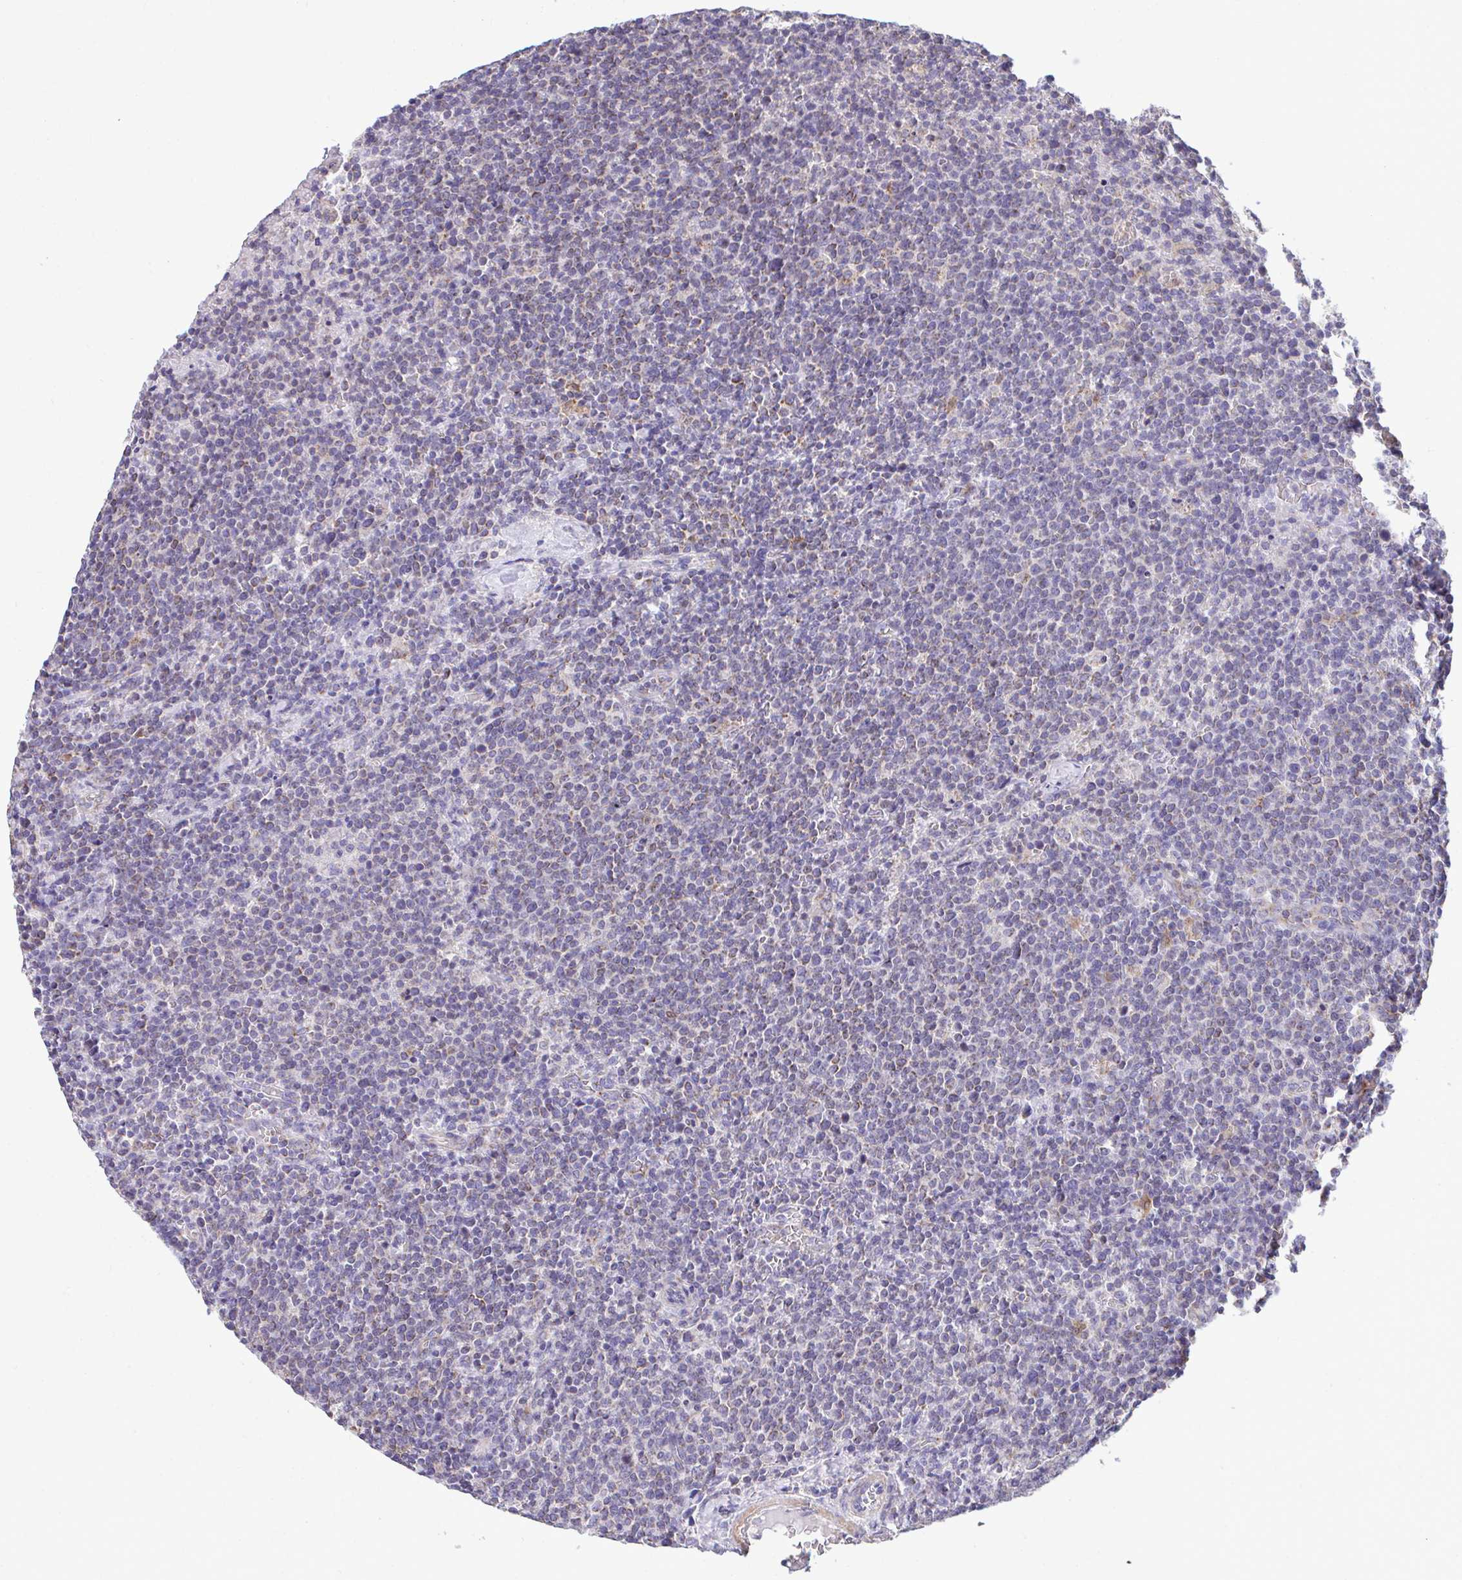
{"staining": {"intensity": "negative", "quantity": "none", "location": "none"}, "tissue": "lymphoma", "cell_type": "Tumor cells", "image_type": "cancer", "snomed": [{"axis": "morphology", "description": "Malignant lymphoma, non-Hodgkin's type, High grade"}, {"axis": "topography", "description": "Lymph node"}], "caption": "IHC of malignant lymphoma, non-Hodgkin's type (high-grade) demonstrates no staining in tumor cells.", "gene": "SARS2", "patient": {"sex": "male", "age": 61}}